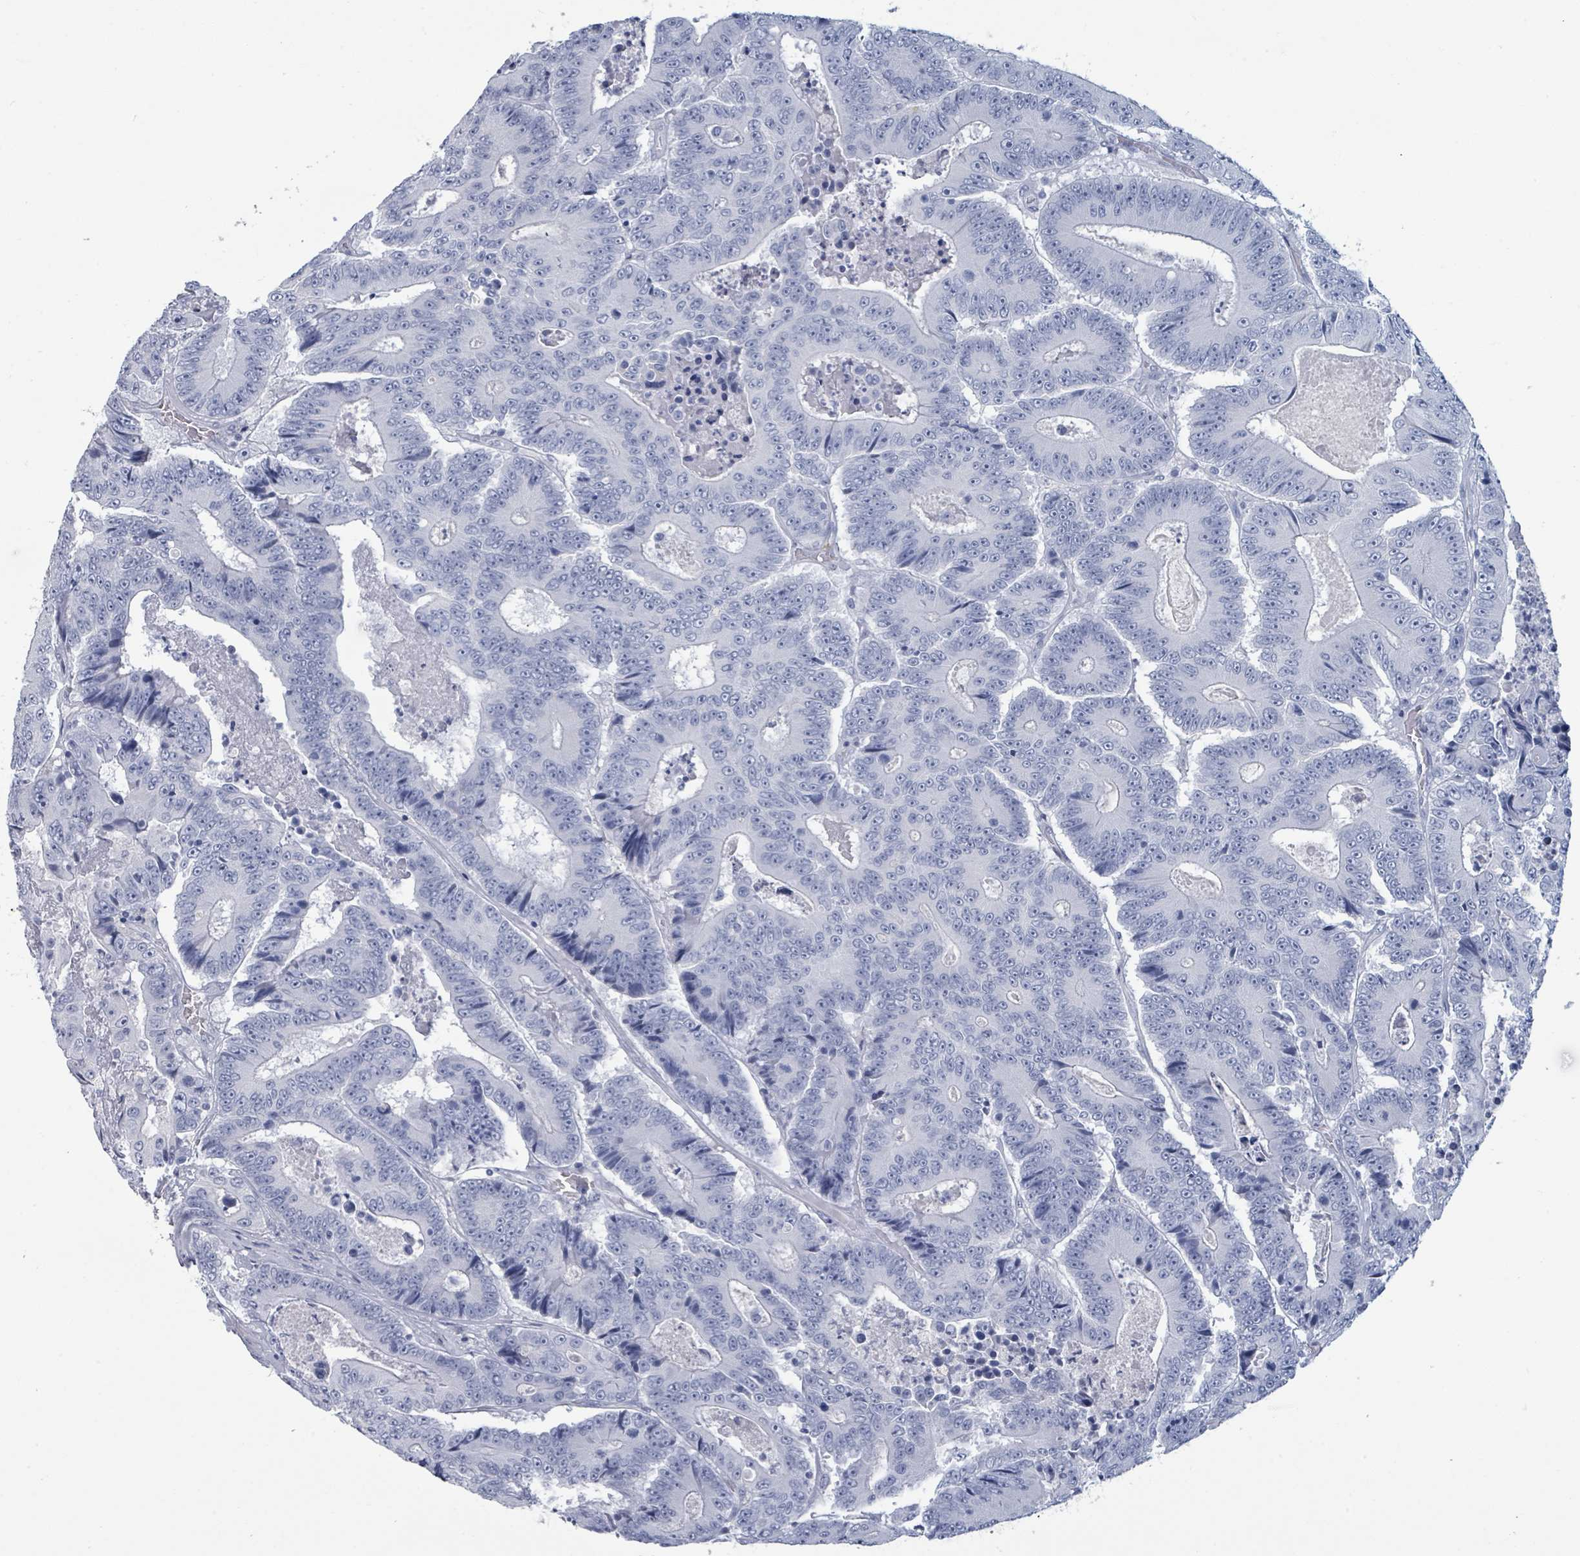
{"staining": {"intensity": "negative", "quantity": "none", "location": "none"}, "tissue": "colorectal cancer", "cell_type": "Tumor cells", "image_type": "cancer", "snomed": [{"axis": "morphology", "description": "Adenocarcinoma, NOS"}, {"axis": "topography", "description": "Colon"}], "caption": "Immunohistochemistry (IHC) image of colorectal cancer stained for a protein (brown), which shows no expression in tumor cells.", "gene": "VPS13D", "patient": {"sex": "male", "age": 83}}